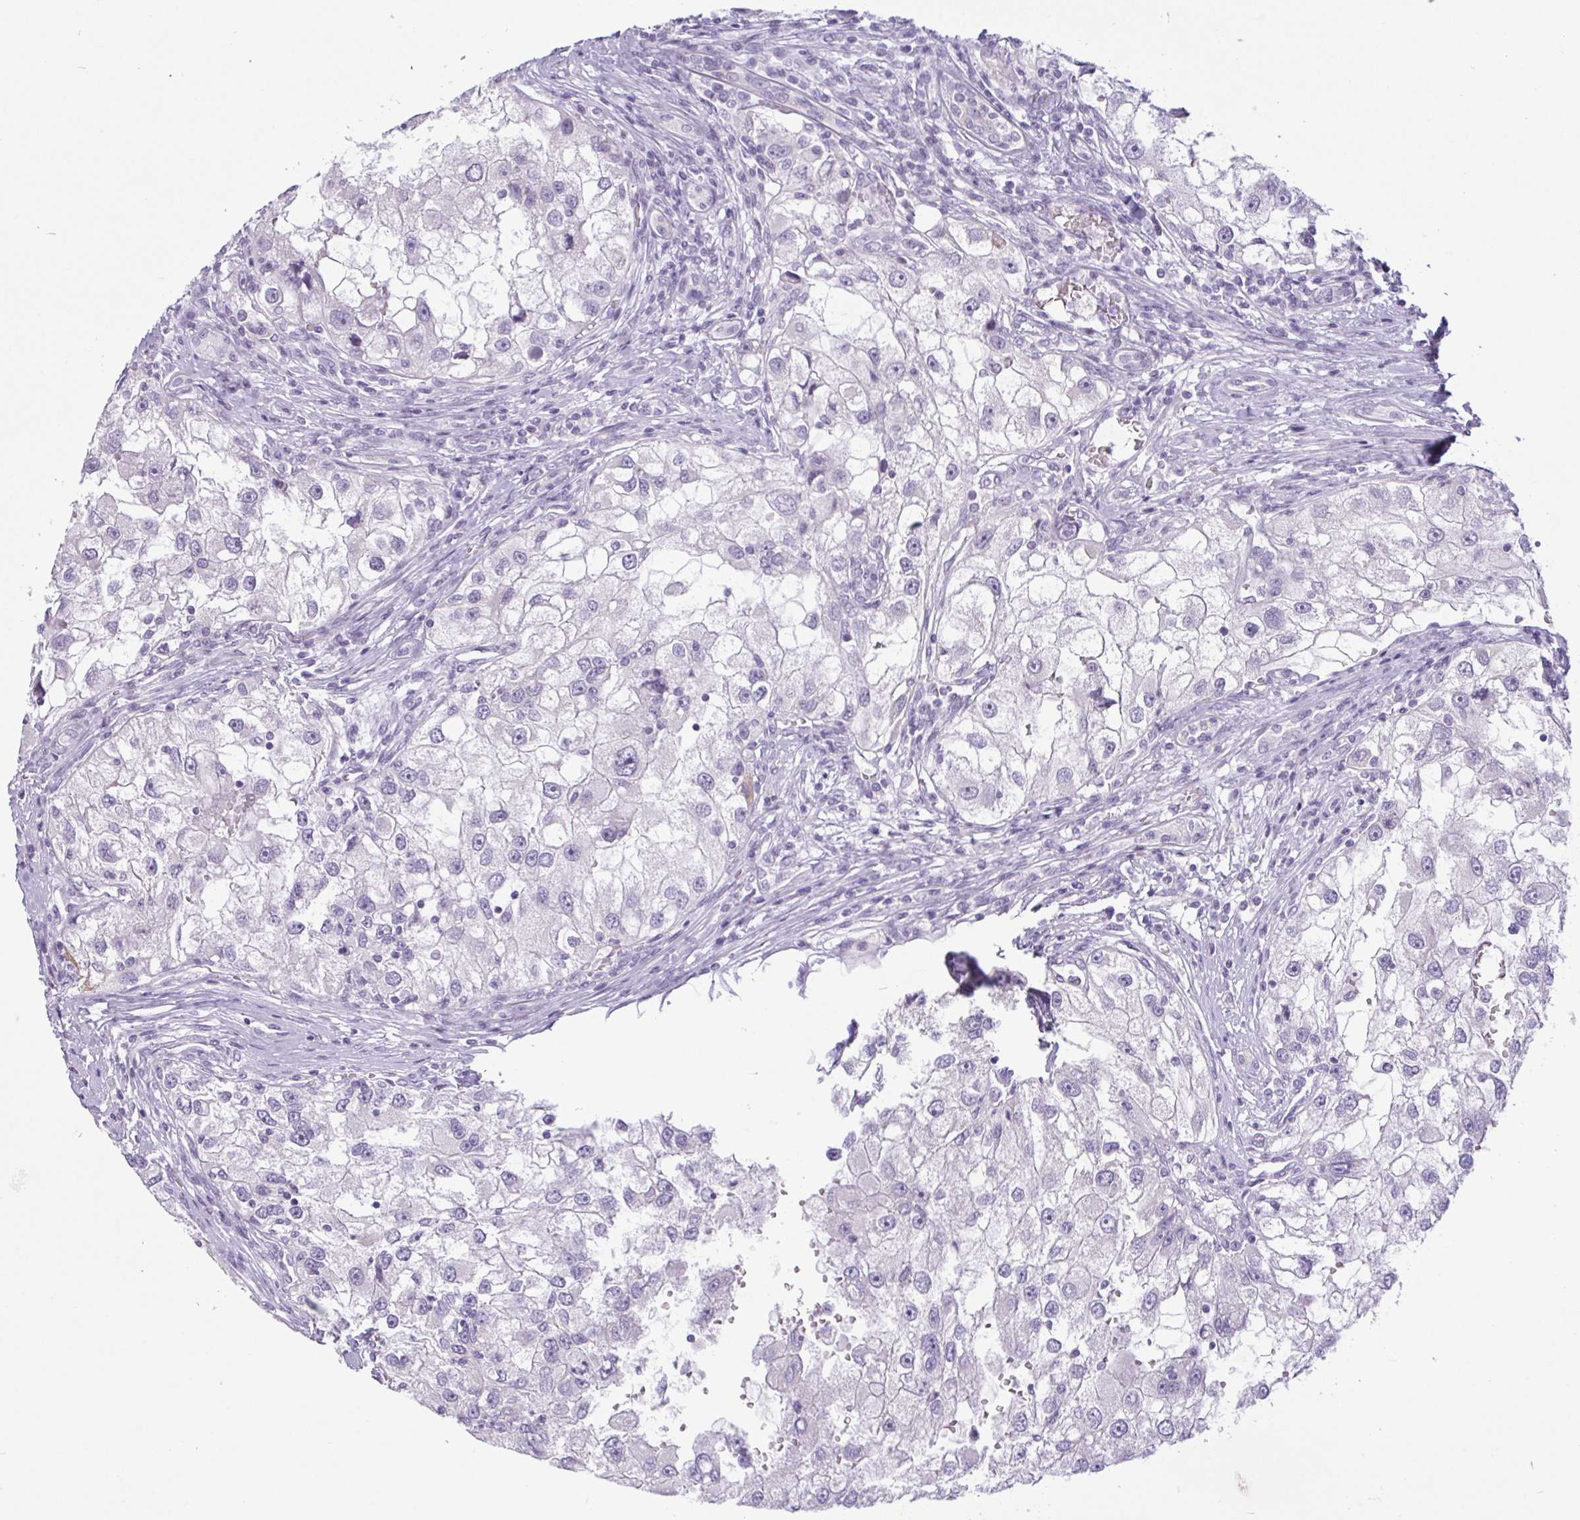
{"staining": {"intensity": "negative", "quantity": "none", "location": "none"}, "tissue": "renal cancer", "cell_type": "Tumor cells", "image_type": "cancer", "snomed": [{"axis": "morphology", "description": "Adenocarcinoma, NOS"}, {"axis": "topography", "description": "Kidney"}], "caption": "A high-resolution image shows immunohistochemistry (IHC) staining of renal cancer, which shows no significant positivity in tumor cells.", "gene": "CTSE", "patient": {"sex": "male", "age": 63}}